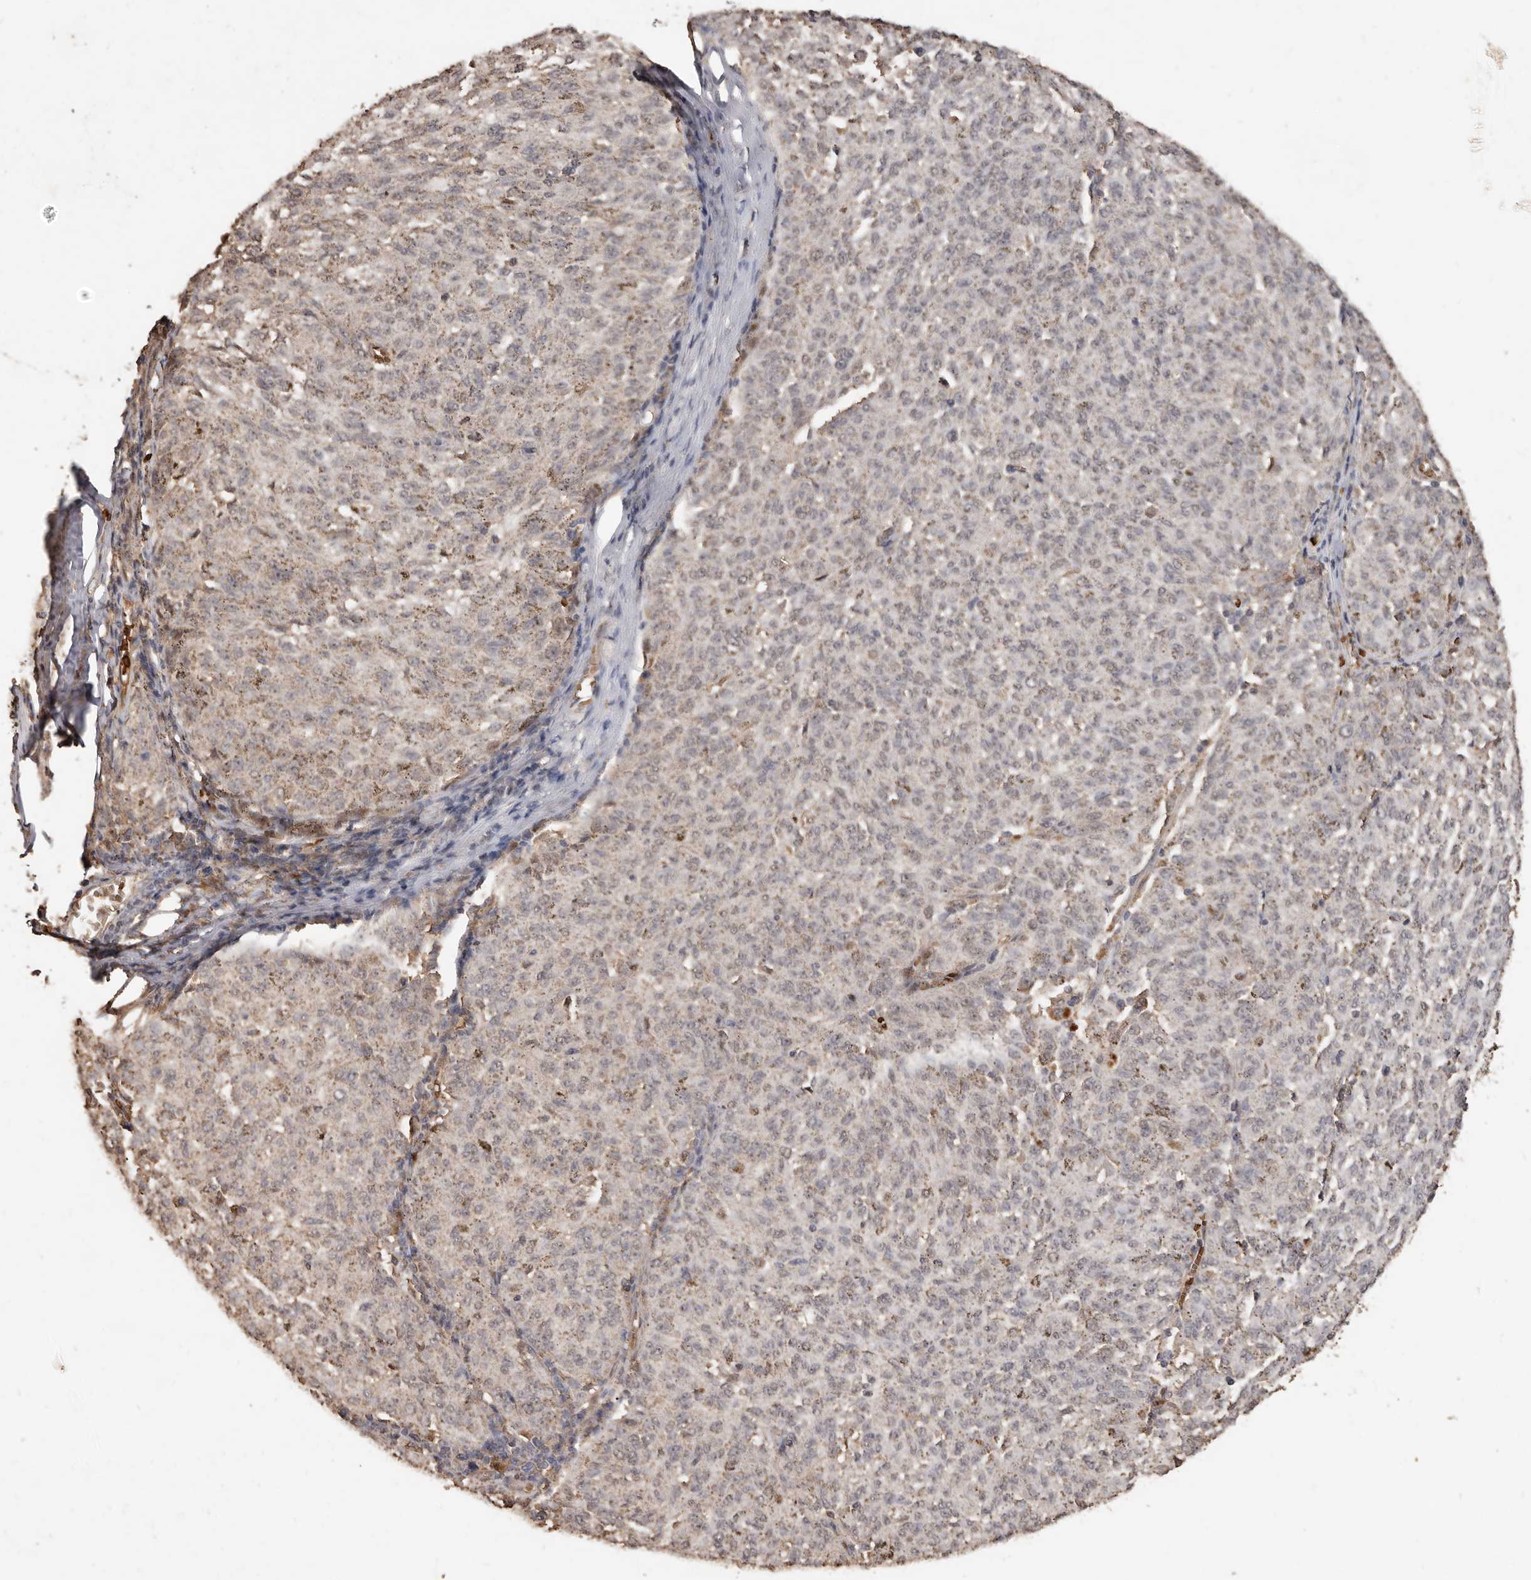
{"staining": {"intensity": "negative", "quantity": "none", "location": "none"}, "tissue": "melanoma", "cell_type": "Tumor cells", "image_type": "cancer", "snomed": [{"axis": "morphology", "description": "Malignant melanoma, NOS"}, {"axis": "topography", "description": "Skin"}], "caption": "This is an immunohistochemistry image of malignant melanoma. There is no staining in tumor cells.", "gene": "GRAMD2A", "patient": {"sex": "female", "age": 72}}